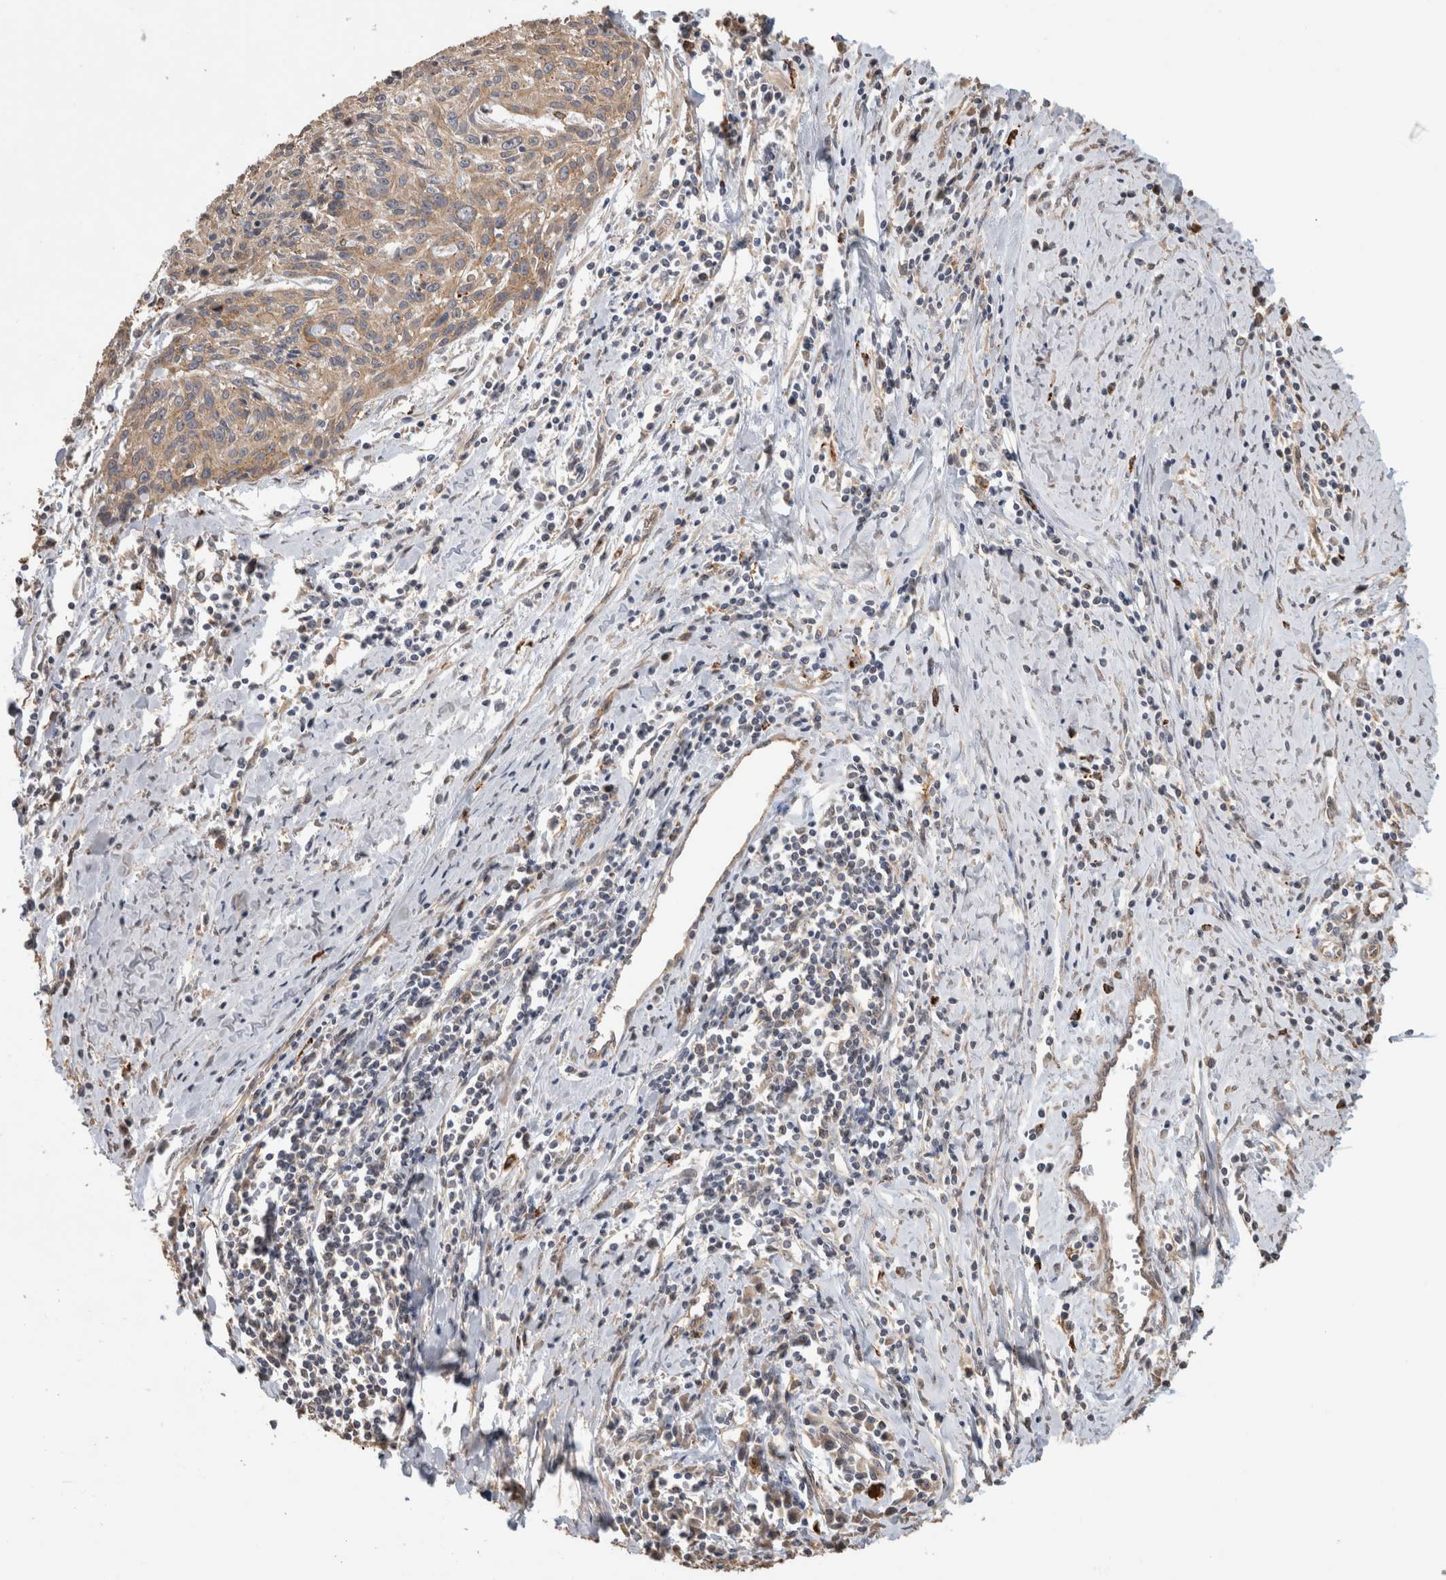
{"staining": {"intensity": "moderate", "quantity": "<25%", "location": "cytoplasmic/membranous"}, "tissue": "cervical cancer", "cell_type": "Tumor cells", "image_type": "cancer", "snomed": [{"axis": "morphology", "description": "Squamous cell carcinoma, NOS"}, {"axis": "topography", "description": "Cervix"}], "caption": "Cervical cancer (squamous cell carcinoma) stained with a brown dye displays moderate cytoplasmic/membranous positive expression in approximately <25% of tumor cells.", "gene": "CLIP1", "patient": {"sex": "female", "age": 51}}